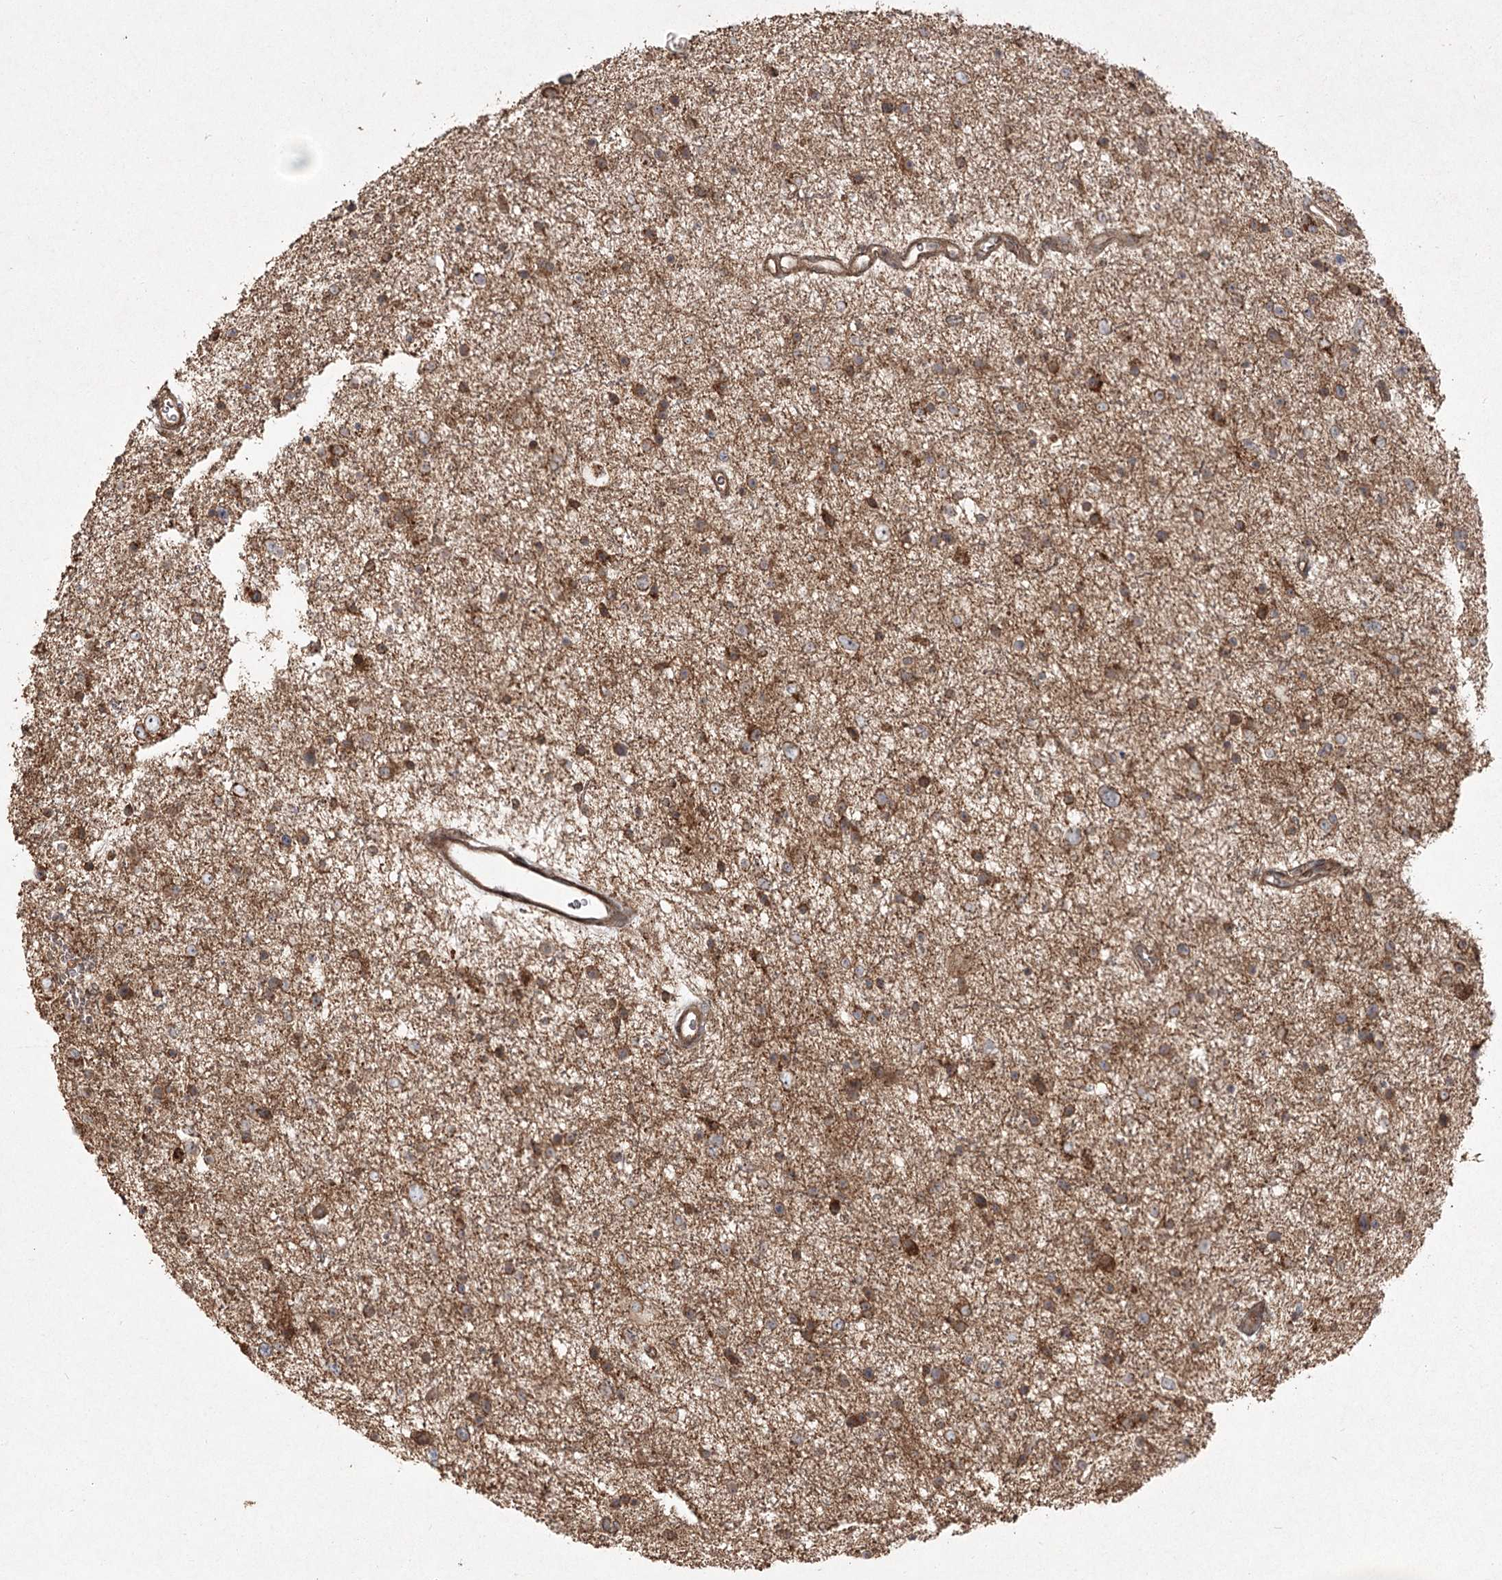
{"staining": {"intensity": "moderate", "quantity": ">75%", "location": "cytoplasmic/membranous"}, "tissue": "glioma", "cell_type": "Tumor cells", "image_type": "cancer", "snomed": [{"axis": "morphology", "description": "Glioma, malignant, Low grade"}, {"axis": "topography", "description": "Brain"}], "caption": "This photomicrograph displays malignant glioma (low-grade) stained with immunohistochemistry to label a protein in brown. The cytoplasmic/membranous of tumor cells show moderate positivity for the protein. Nuclei are counter-stained blue.", "gene": "CPLANE1", "patient": {"sex": "female", "age": 37}}